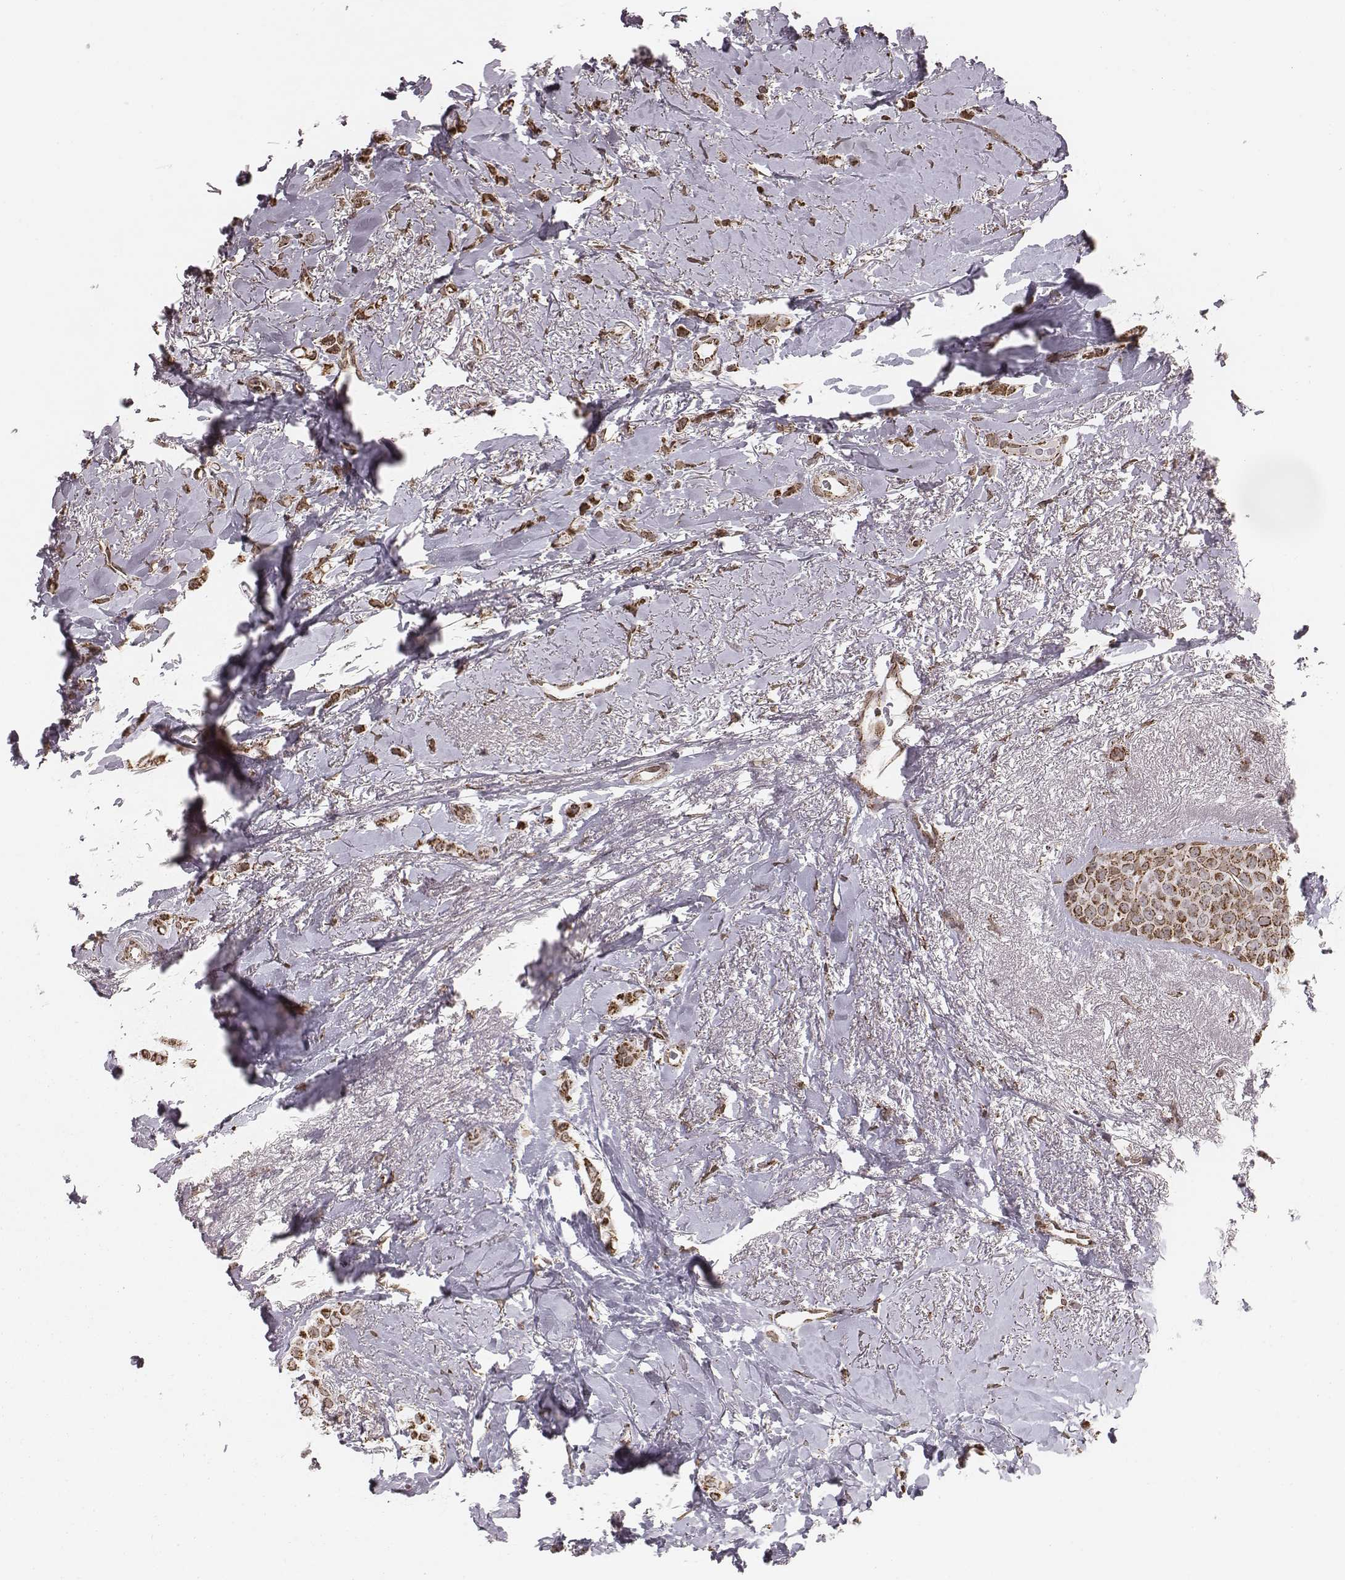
{"staining": {"intensity": "strong", "quantity": "25%-75%", "location": "cytoplasmic/membranous"}, "tissue": "breast cancer", "cell_type": "Tumor cells", "image_type": "cancer", "snomed": [{"axis": "morphology", "description": "Lobular carcinoma"}, {"axis": "topography", "description": "Breast"}], "caption": "Breast lobular carcinoma stained with a brown dye reveals strong cytoplasmic/membranous positive expression in about 25%-75% of tumor cells.", "gene": "ACOT2", "patient": {"sex": "female", "age": 66}}